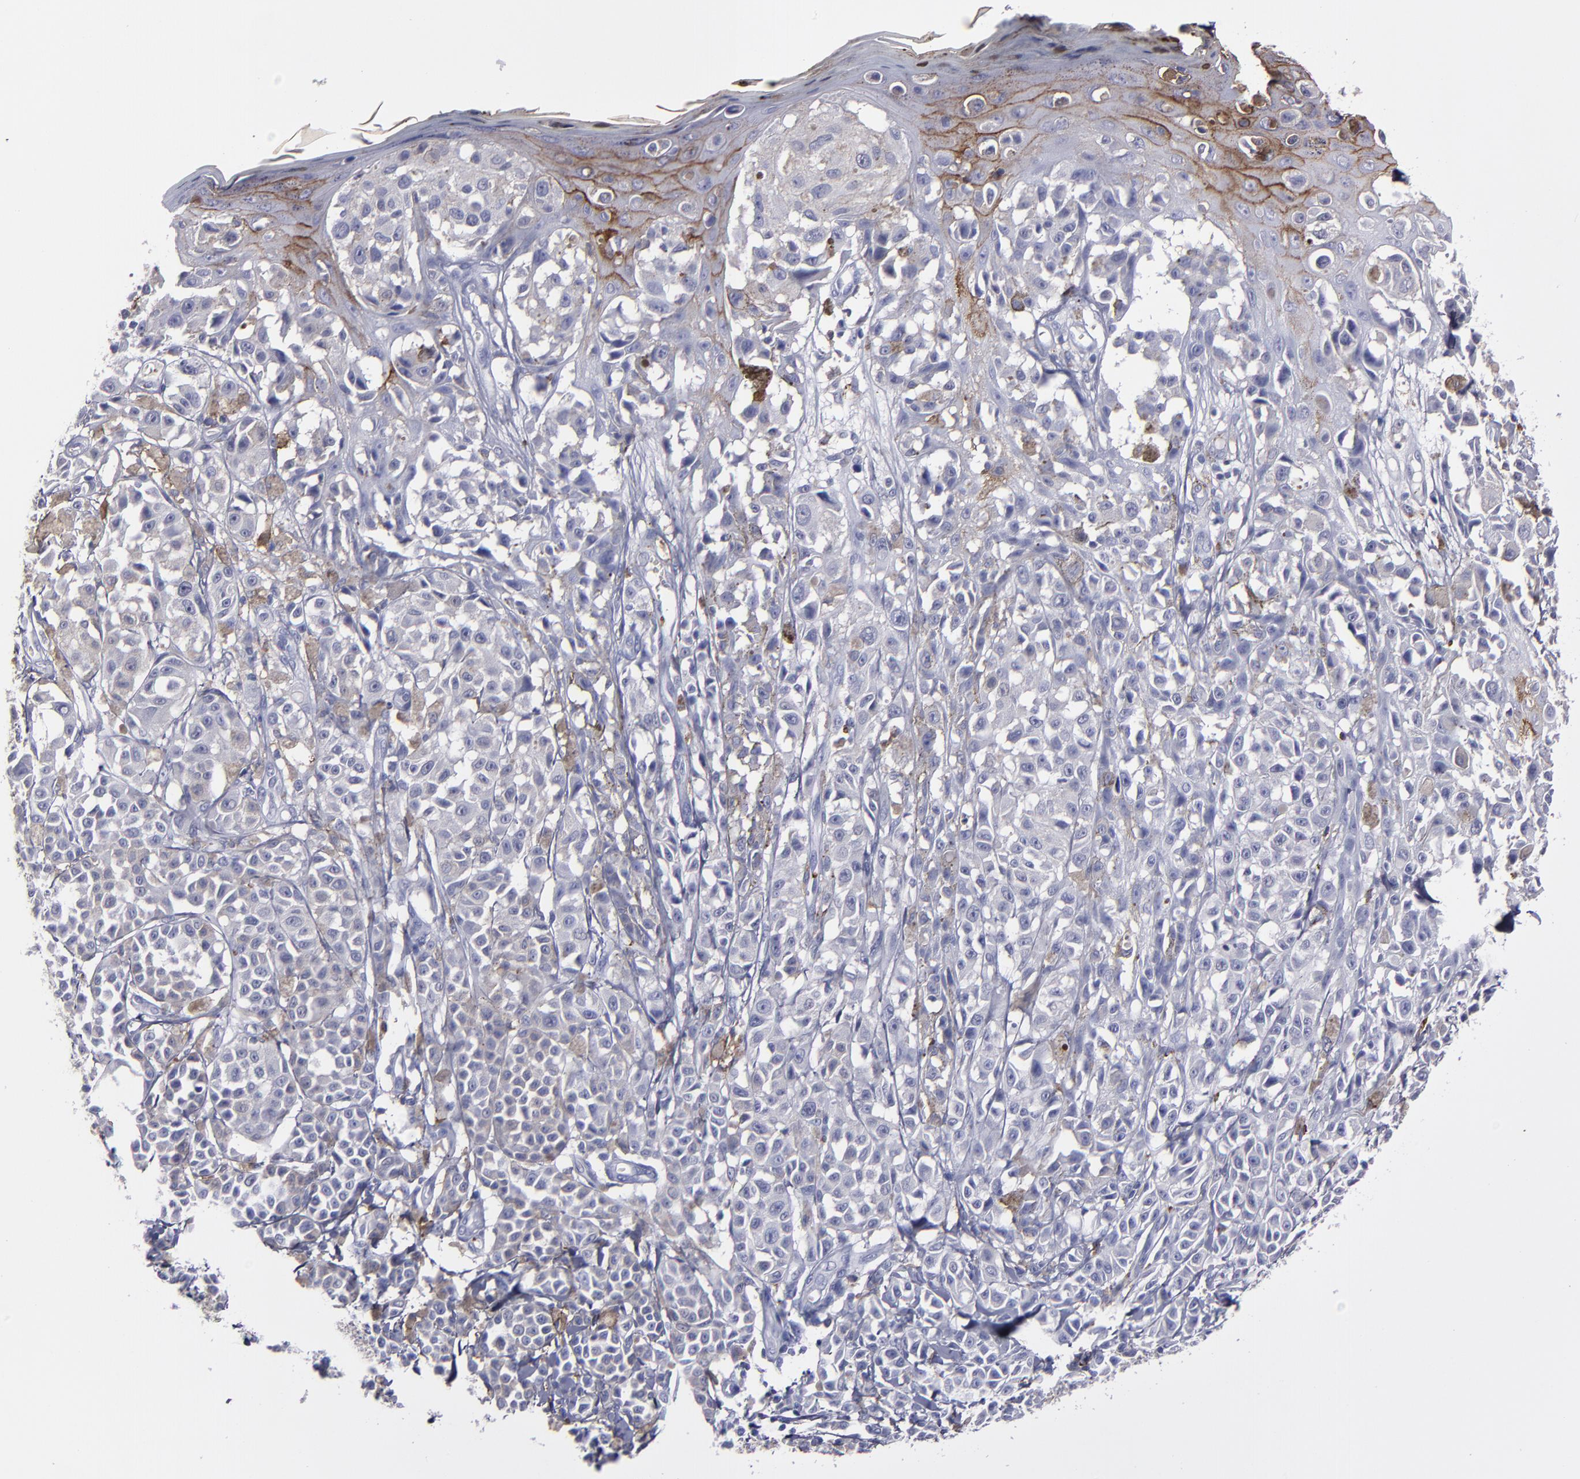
{"staining": {"intensity": "negative", "quantity": "none", "location": "none"}, "tissue": "melanoma", "cell_type": "Tumor cells", "image_type": "cancer", "snomed": [{"axis": "morphology", "description": "Malignant melanoma, NOS"}, {"axis": "topography", "description": "Skin"}], "caption": "High power microscopy histopathology image of an immunohistochemistry (IHC) photomicrograph of melanoma, revealing no significant staining in tumor cells.", "gene": "CD36", "patient": {"sex": "female", "age": 38}}